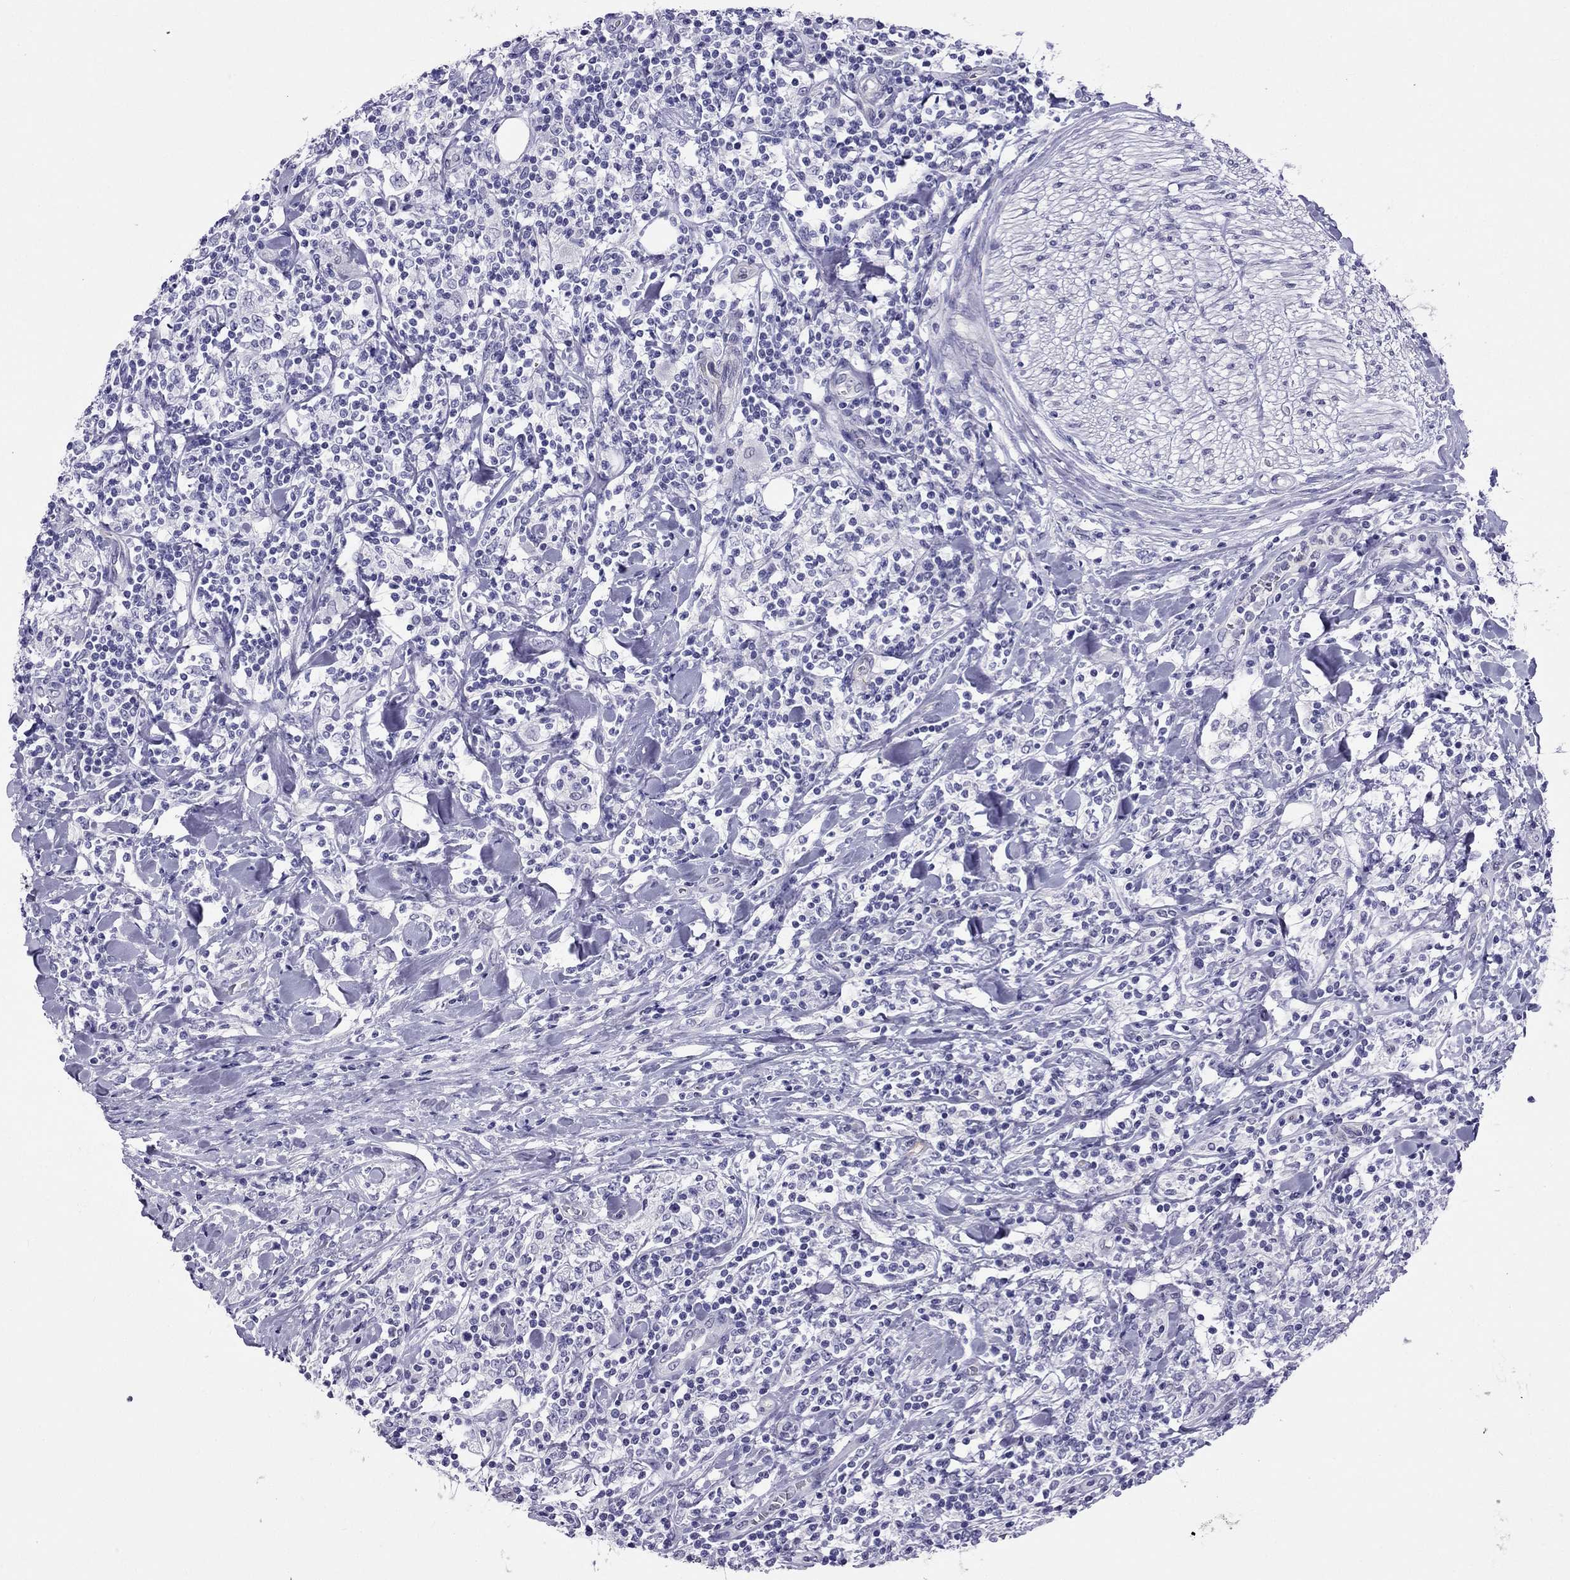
{"staining": {"intensity": "negative", "quantity": "none", "location": "none"}, "tissue": "lymphoma", "cell_type": "Tumor cells", "image_type": "cancer", "snomed": [{"axis": "morphology", "description": "Malignant lymphoma, non-Hodgkin's type, High grade"}, {"axis": "topography", "description": "Lymph node"}], "caption": "DAB immunohistochemical staining of human high-grade malignant lymphoma, non-Hodgkin's type displays no significant expression in tumor cells.", "gene": "CROCC2", "patient": {"sex": "female", "age": 84}}